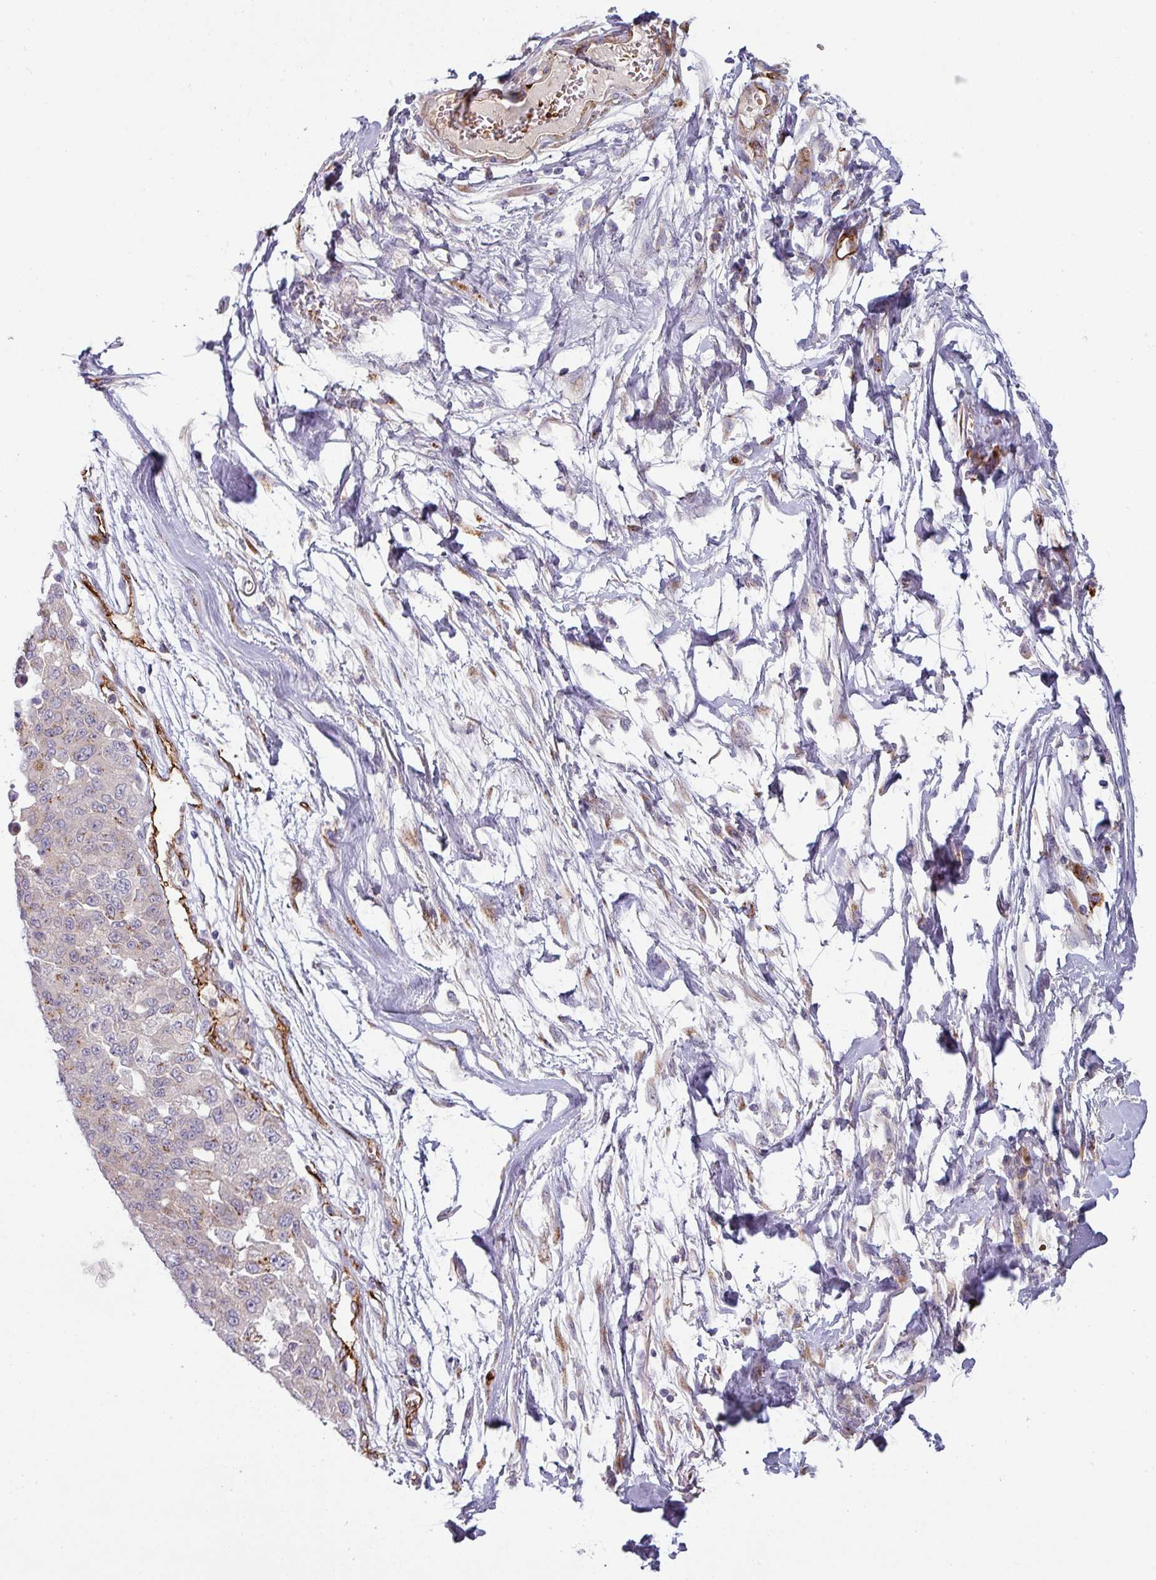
{"staining": {"intensity": "weak", "quantity": "25%-75%", "location": "cytoplasmic/membranous"}, "tissue": "melanoma", "cell_type": "Tumor cells", "image_type": "cancer", "snomed": [{"axis": "morphology", "description": "Malignant melanoma, NOS"}, {"axis": "topography", "description": "Skin"}], "caption": "The histopathology image shows a brown stain indicating the presence of a protein in the cytoplasmic/membranous of tumor cells in melanoma. Nuclei are stained in blue.", "gene": "PRODH2", "patient": {"sex": "male", "age": 62}}